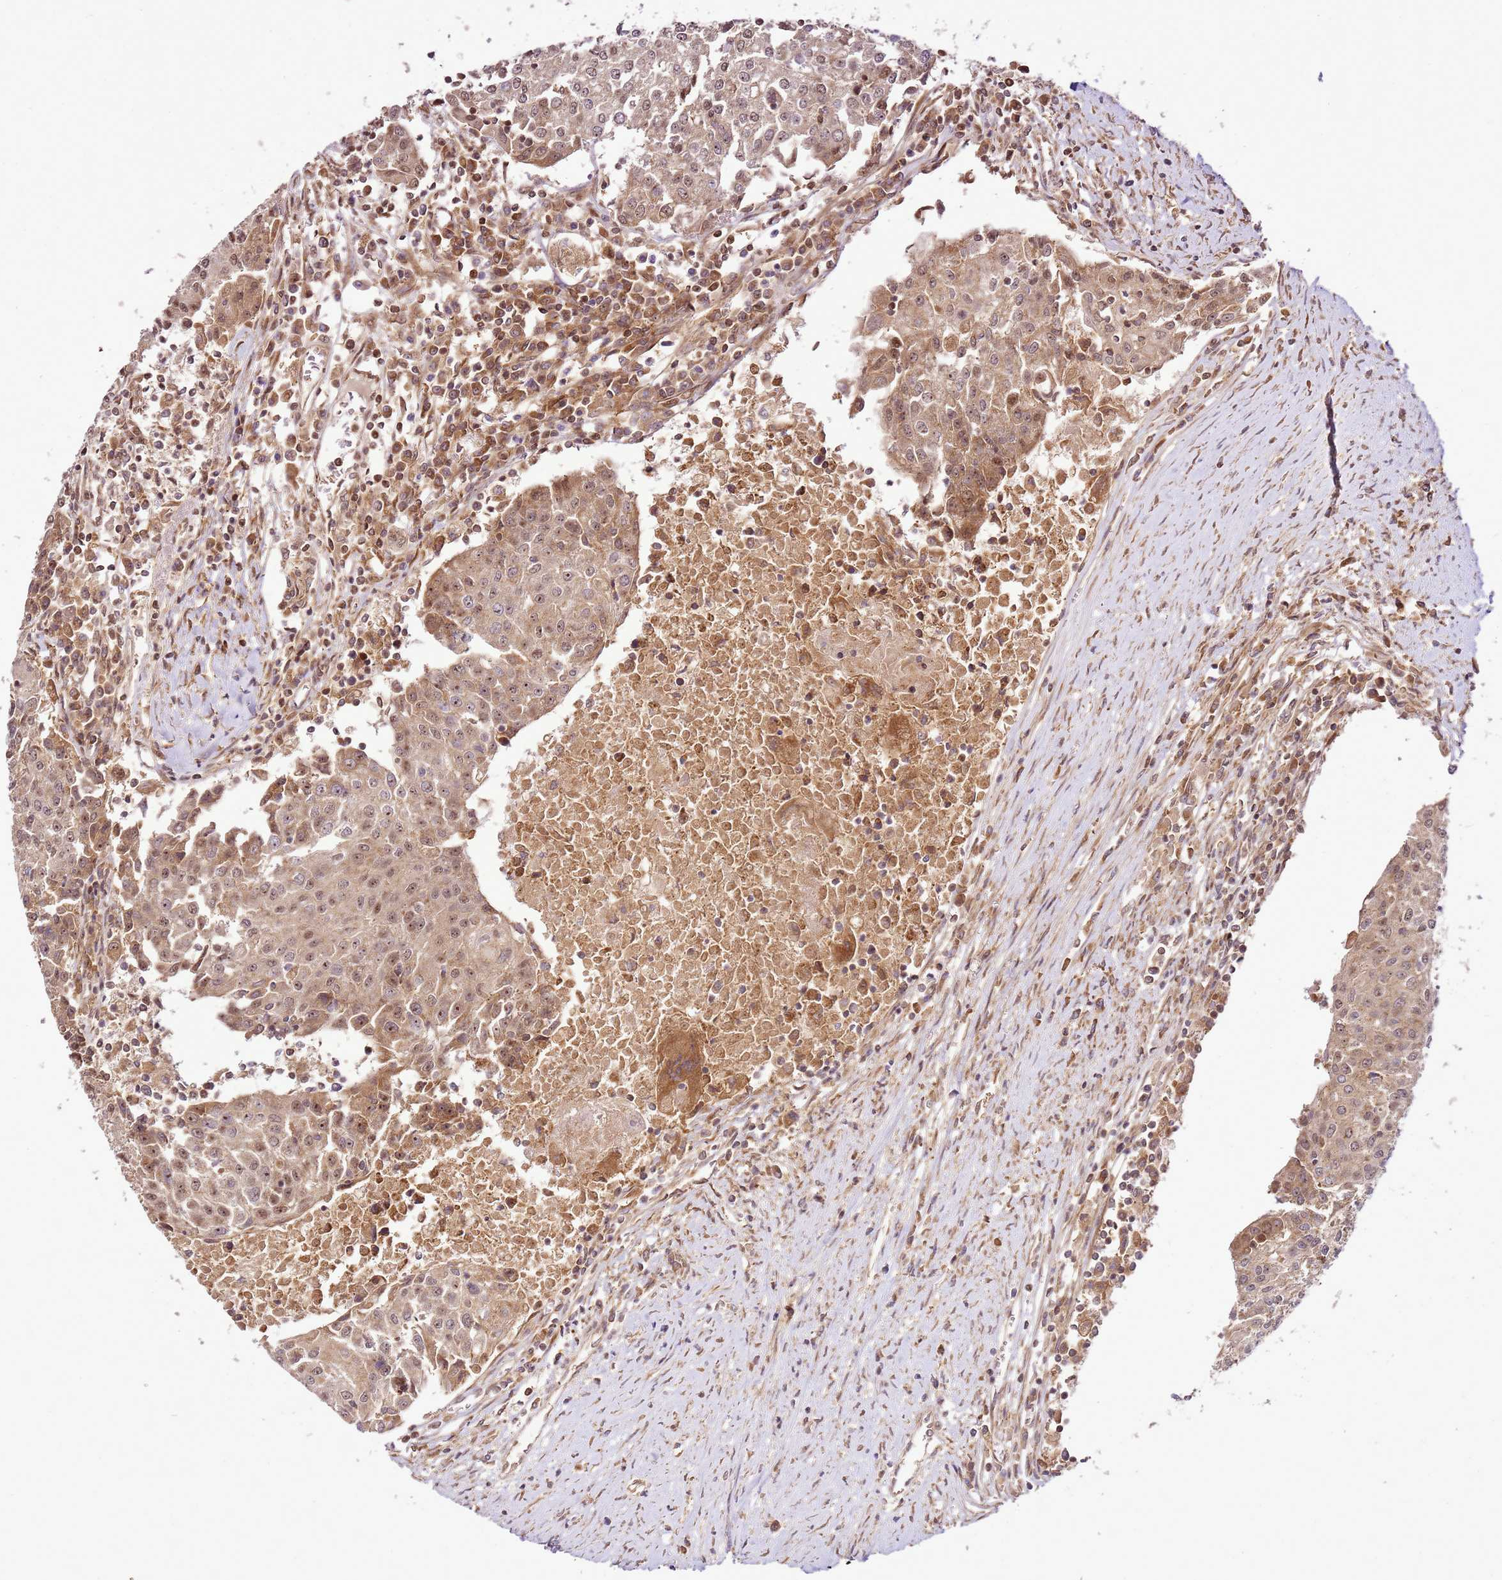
{"staining": {"intensity": "moderate", "quantity": ">75%", "location": "cytoplasmic/membranous,nuclear"}, "tissue": "urothelial cancer", "cell_type": "Tumor cells", "image_type": "cancer", "snomed": [{"axis": "morphology", "description": "Urothelial carcinoma, High grade"}, {"axis": "topography", "description": "Urinary bladder"}], "caption": "Protein staining shows moderate cytoplasmic/membranous and nuclear staining in approximately >75% of tumor cells in high-grade urothelial carcinoma. (brown staining indicates protein expression, while blue staining denotes nuclei).", "gene": "RASA3", "patient": {"sex": "female", "age": 85}}